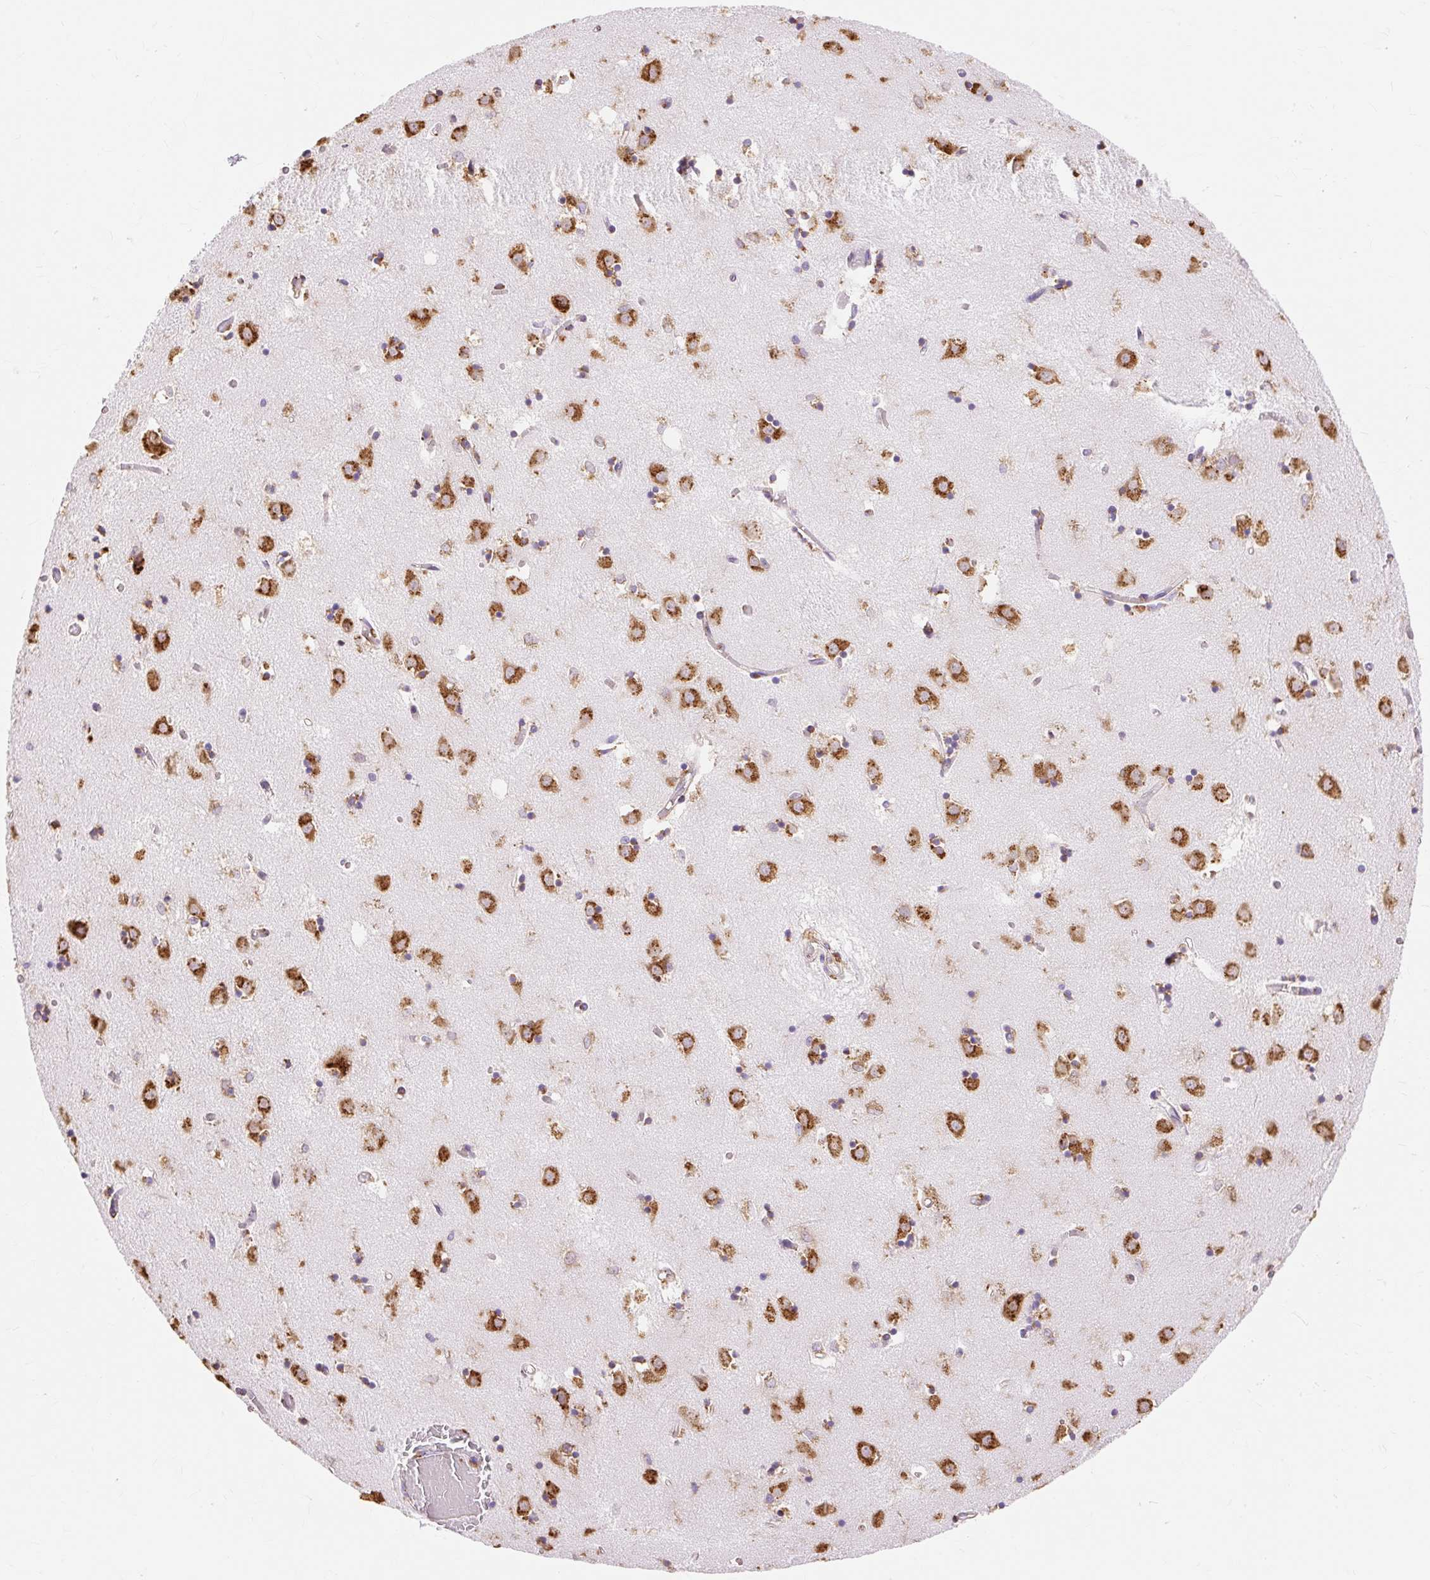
{"staining": {"intensity": "strong", "quantity": "25%-75%", "location": "cytoplasmic/membranous"}, "tissue": "caudate", "cell_type": "Glial cells", "image_type": "normal", "snomed": [{"axis": "morphology", "description": "Normal tissue, NOS"}, {"axis": "topography", "description": "Lateral ventricle wall"}], "caption": "Glial cells demonstrate high levels of strong cytoplasmic/membranous staining in about 25%-75% of cells in unremarkable human caudate. (DAB (3,3'-diaminobenzidine) IHC, brown staining for protein, blue staining for nuclei).", "gene": "ENSG00000260836", "patient": {"sex": "male", "age": 70}}